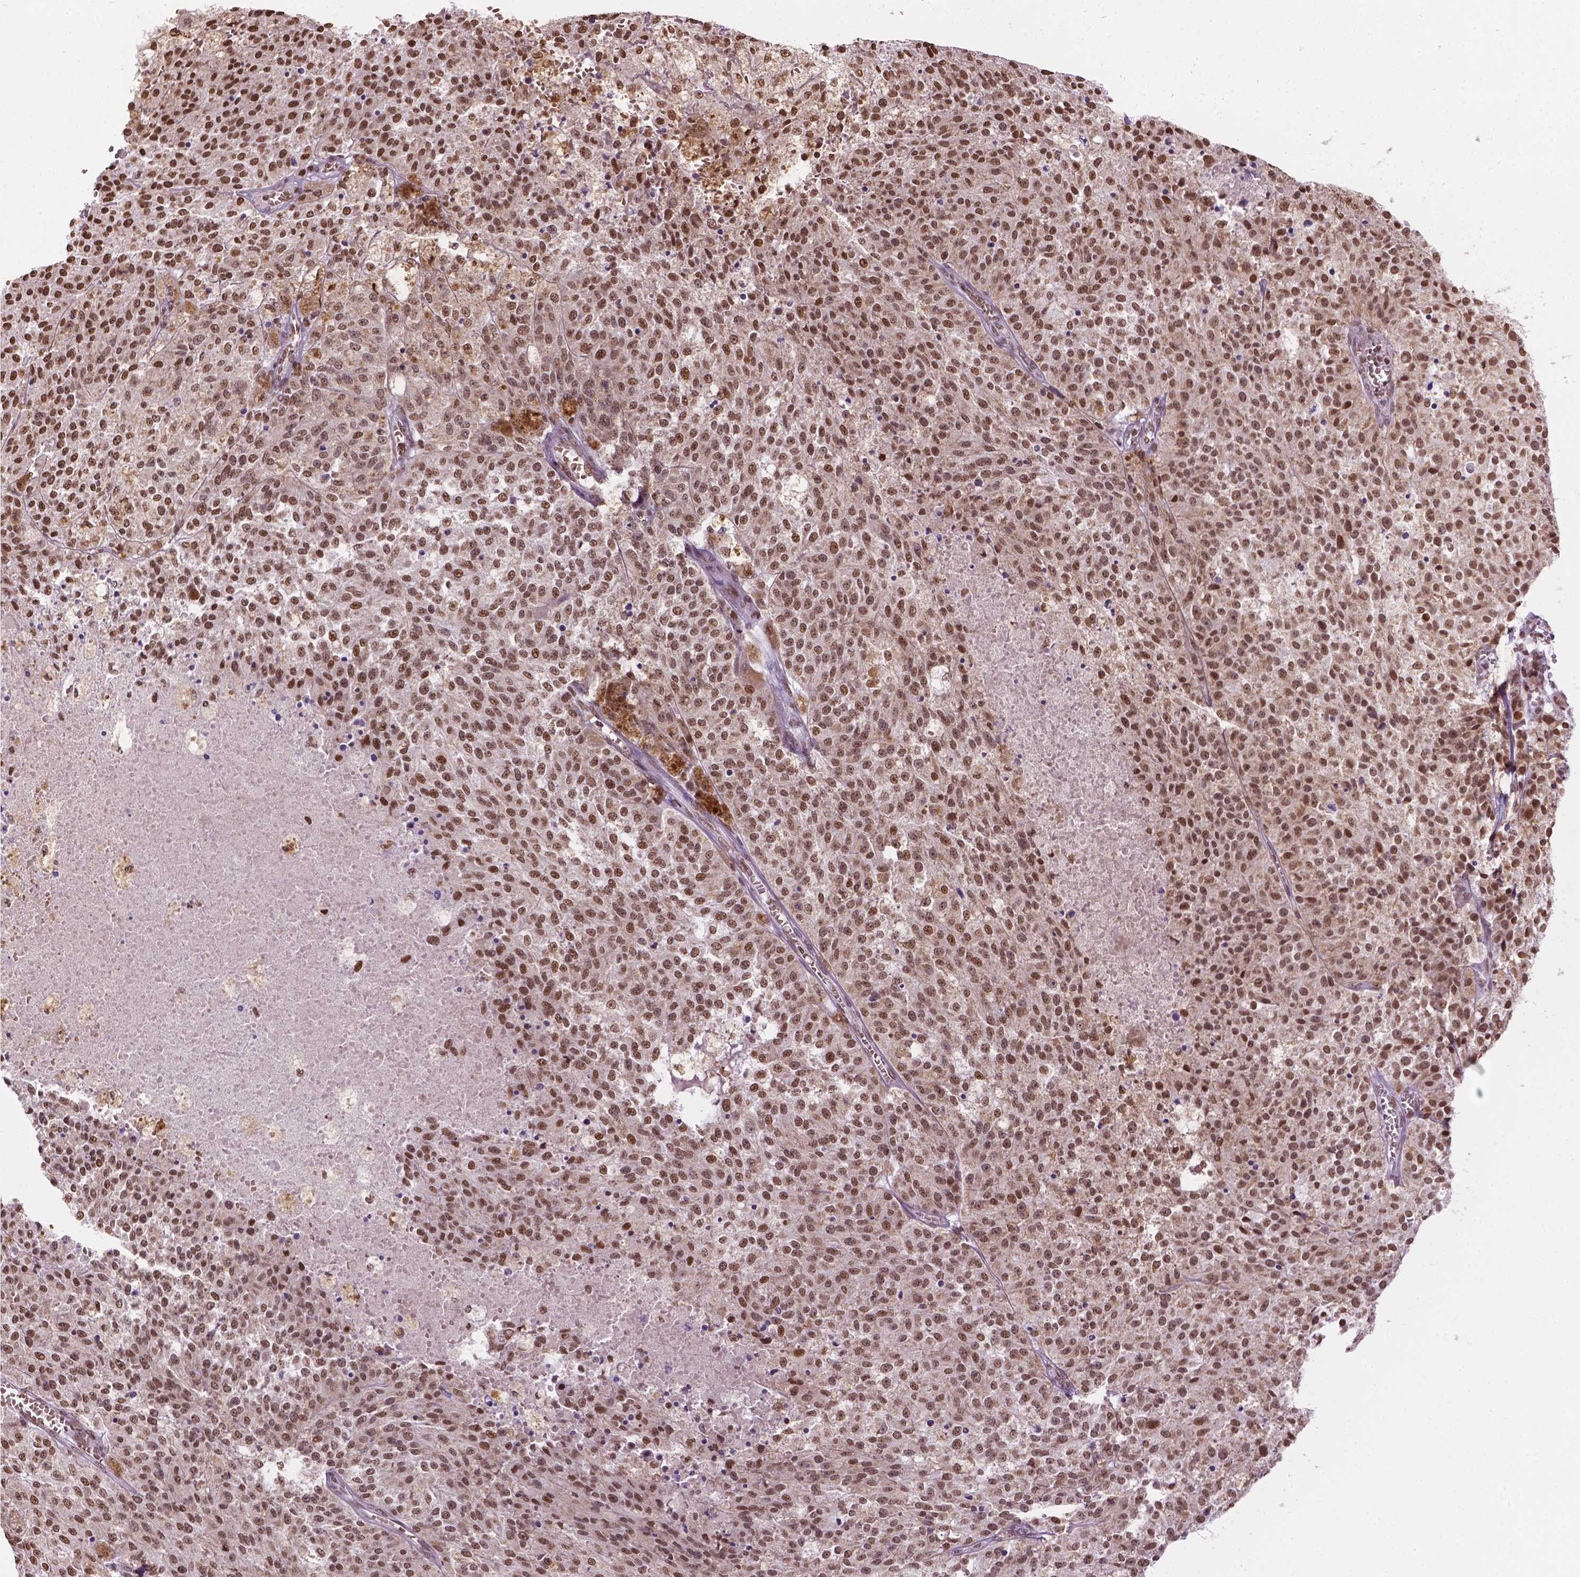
{"staining": {"intensity": "moderate", "quantity": ">75%", "location": "cytoplasmic/membranous,nuclear"}, "tissue": "melanoma", "cell_type": "Tumor cells", "image_type": "cancer", "snomed": [{"axis": "morphology", "description": "Malignant melanoma, Metastatic site"}, {"axis": "topography", "description": "Lymph node"}], "caption": "A brown stain highlights moderate cytoplasmic/membranous and nuclear expression of a protein in melanoma tumor cells. The staining is performed using DAB brown chromogen to label protein expression. The nuclei are counter-stained blue using hematoxylin.", "gene": "COL23A1", "patient": {"sex": "female", "age": 64}}